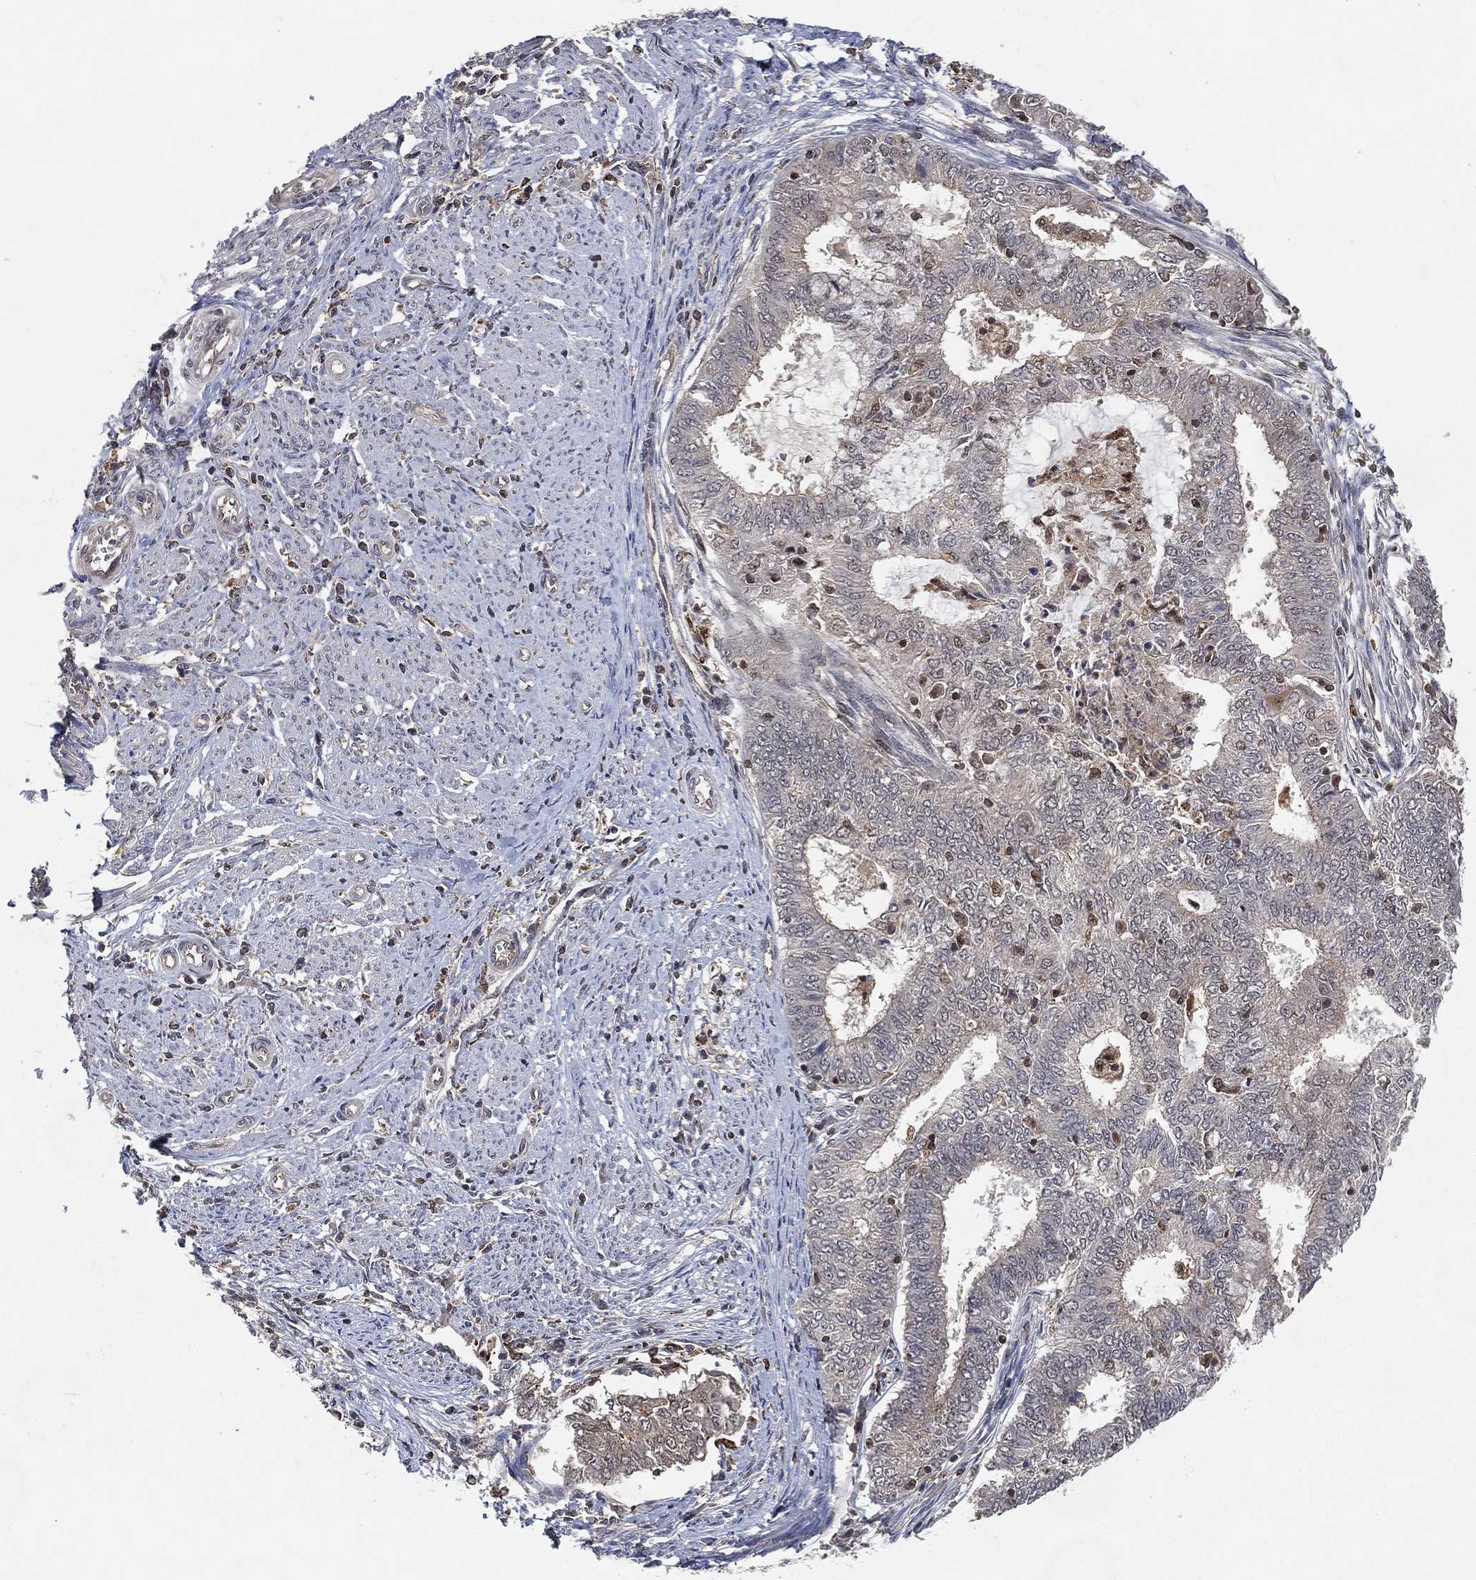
{"staining": {"intensity": "negative", "quantity": "none", "location": "none"}, "tissue": "endometrial cancer", "cell_type": "Tumor cells", "image_type": "cancer", "snomed": [{"axis": "morphology", "description": "Adenocarcinoma, NOS"}, {"axis": "topography", "description": "Endometrium"}], "caption": "Tumor cells are negative for protein expression in human endometrial adenocarcinoma. Brightfield microscopy of immunohistochemistry stained with DAB (3,3'-diaminobenzidine) (brown) and hematoxylin (blue), captured at high magnification.", "gene": "WDR26", "patient": {"sex": "female", "age": 62}}